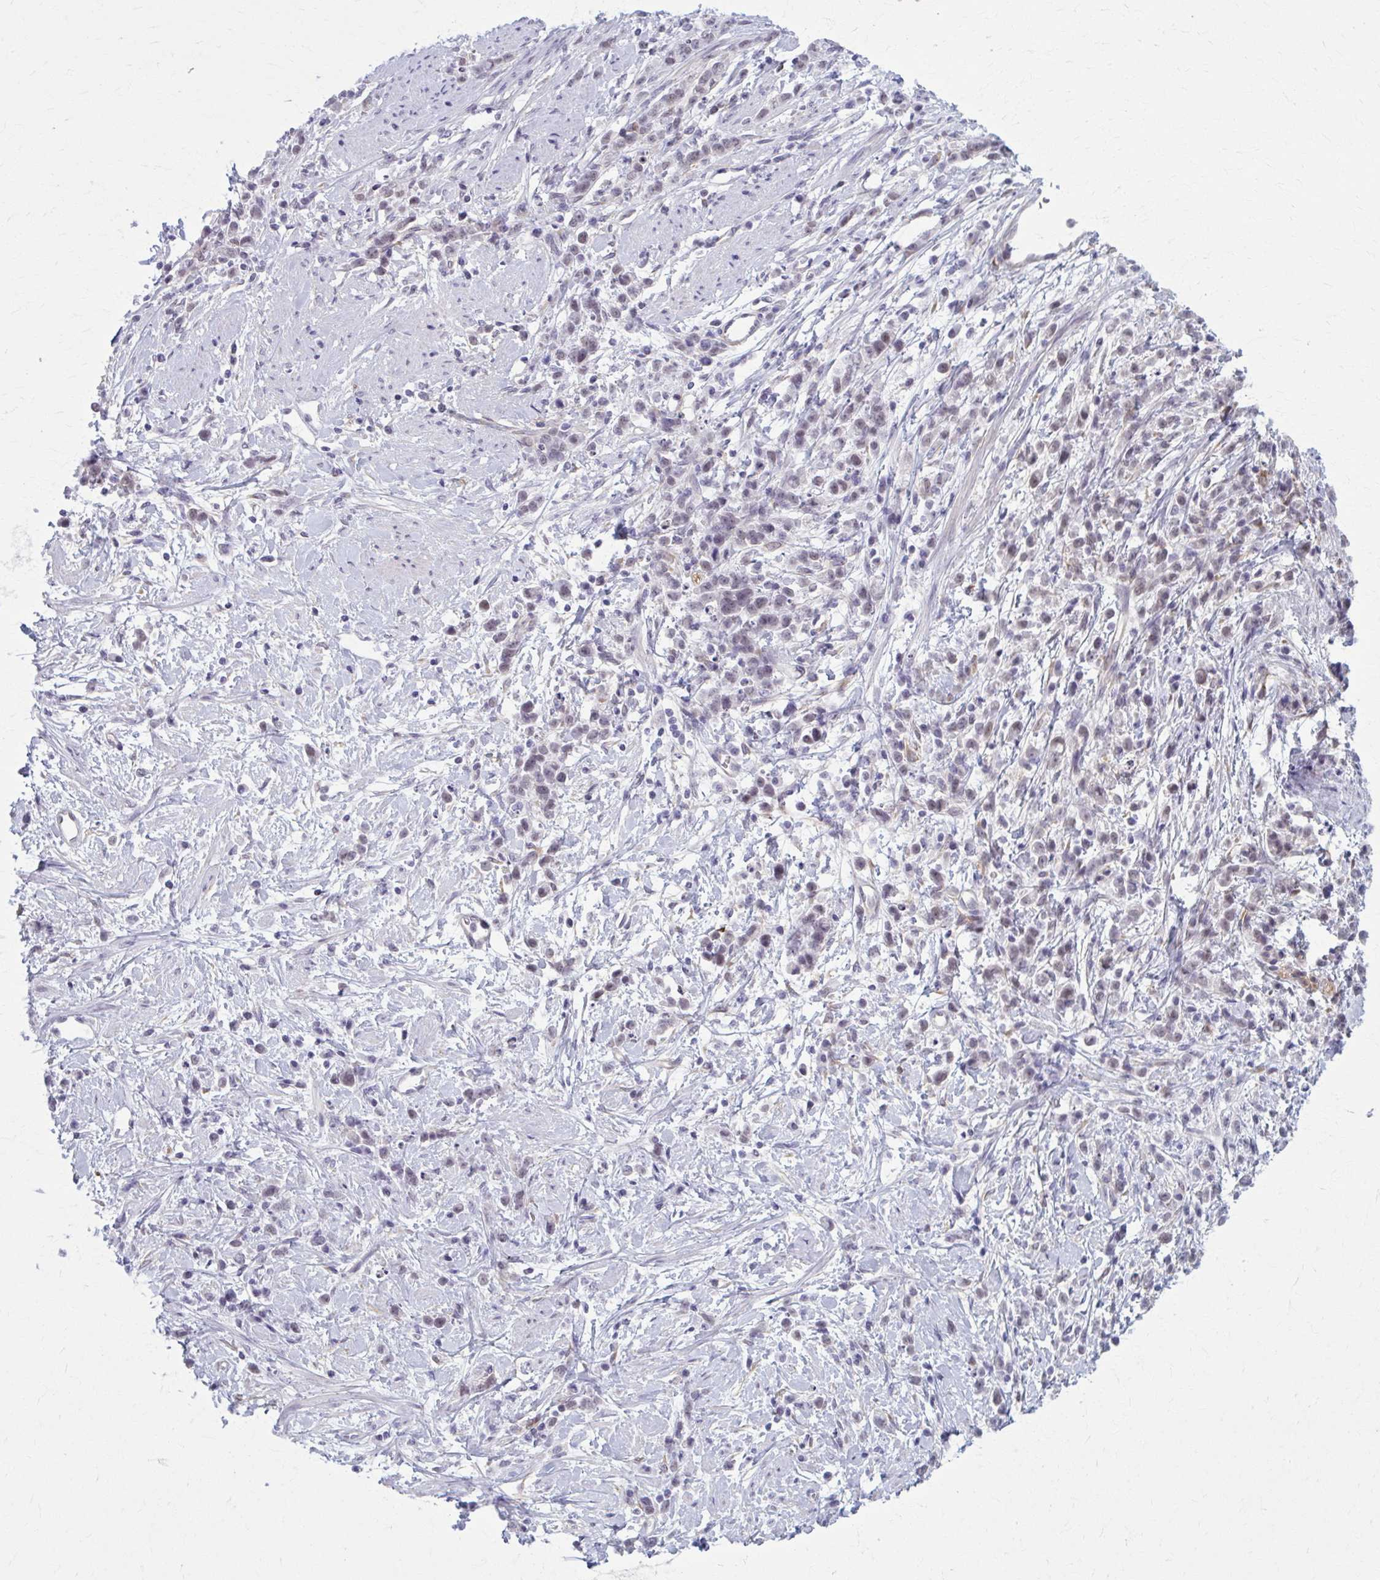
{"staining": {"intensity": "negative", "quantity": "none", "location": "none"}, "tissue": "stomach cancer", "cell_type": "Tumor cells", "image_type": "cancer", "snomed": [{"axis": "morphology", "description": "Adenocarcinoma, NOS"}, {"axis": "topography", "description": "Stomach"}], "caption": "The photomicrograph exhibits no staining of tumor cells in stomach cancer. (Brightfield microscopy of DAB immunohistochemistry at high magnification).", "gene": "NUMBL", "patient": {"sex": "female", "age": 60}}